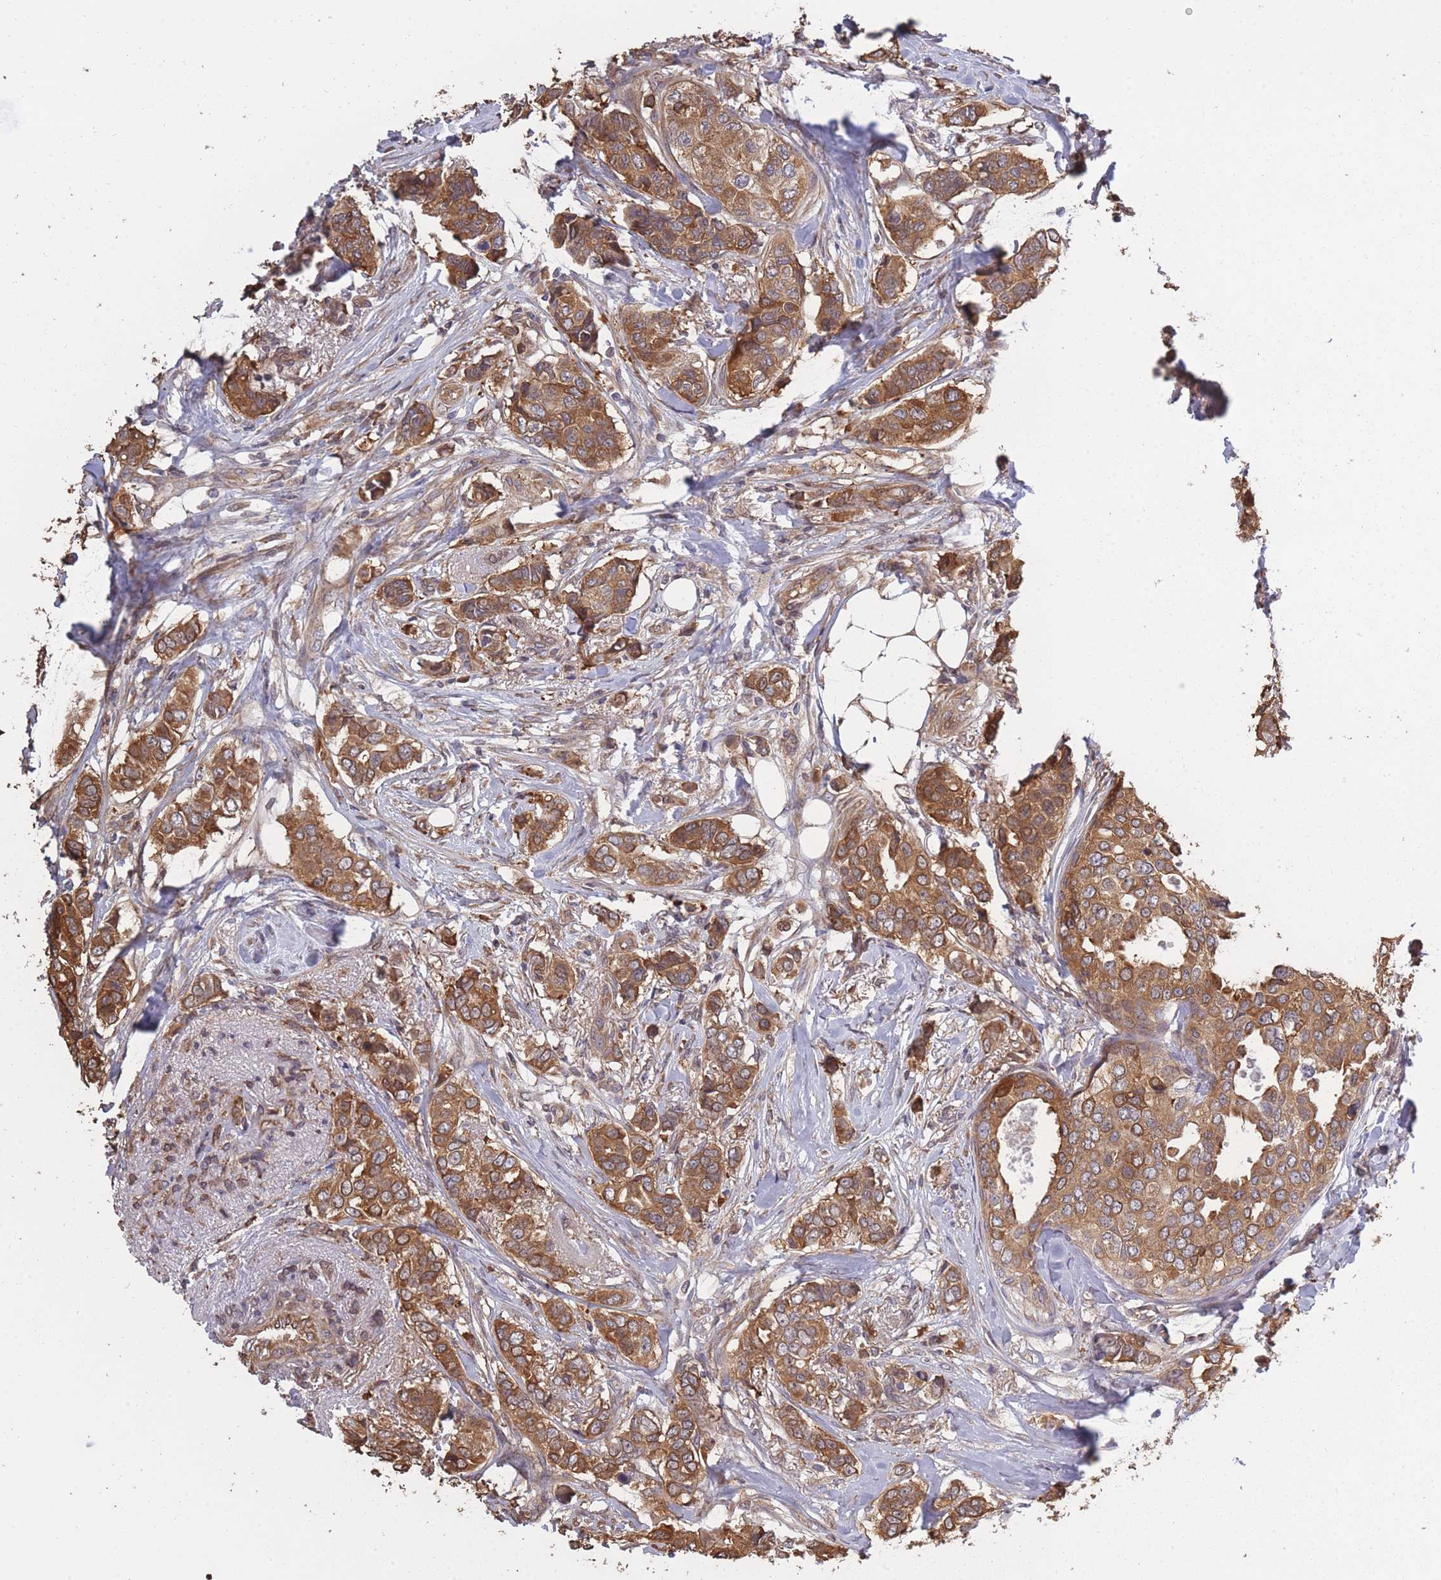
{"staining": {"intensity": "moderate", "quantity": ">75%", "location": "cytoplasmic/membranous"}, "tissue": "breast cancer", "cell_type": "Tumor cells", "image_type": "cancer", "snomed": [{"axis": "morphology", "description": "Lobular carcinoma"}, {"axis": "topography", "description": "Breast"}], "caption": "Breast lobular carcinoma was stained to show a protein in brown. There is medium levels of moderate cytoplasmic/membranous staining in about >75% of tumor cells. The protein of interest is shown in brown color, while the nuclei are stained blue.", "gene": "ARL13B", "patient": {"sex": "female", "age": 51}}